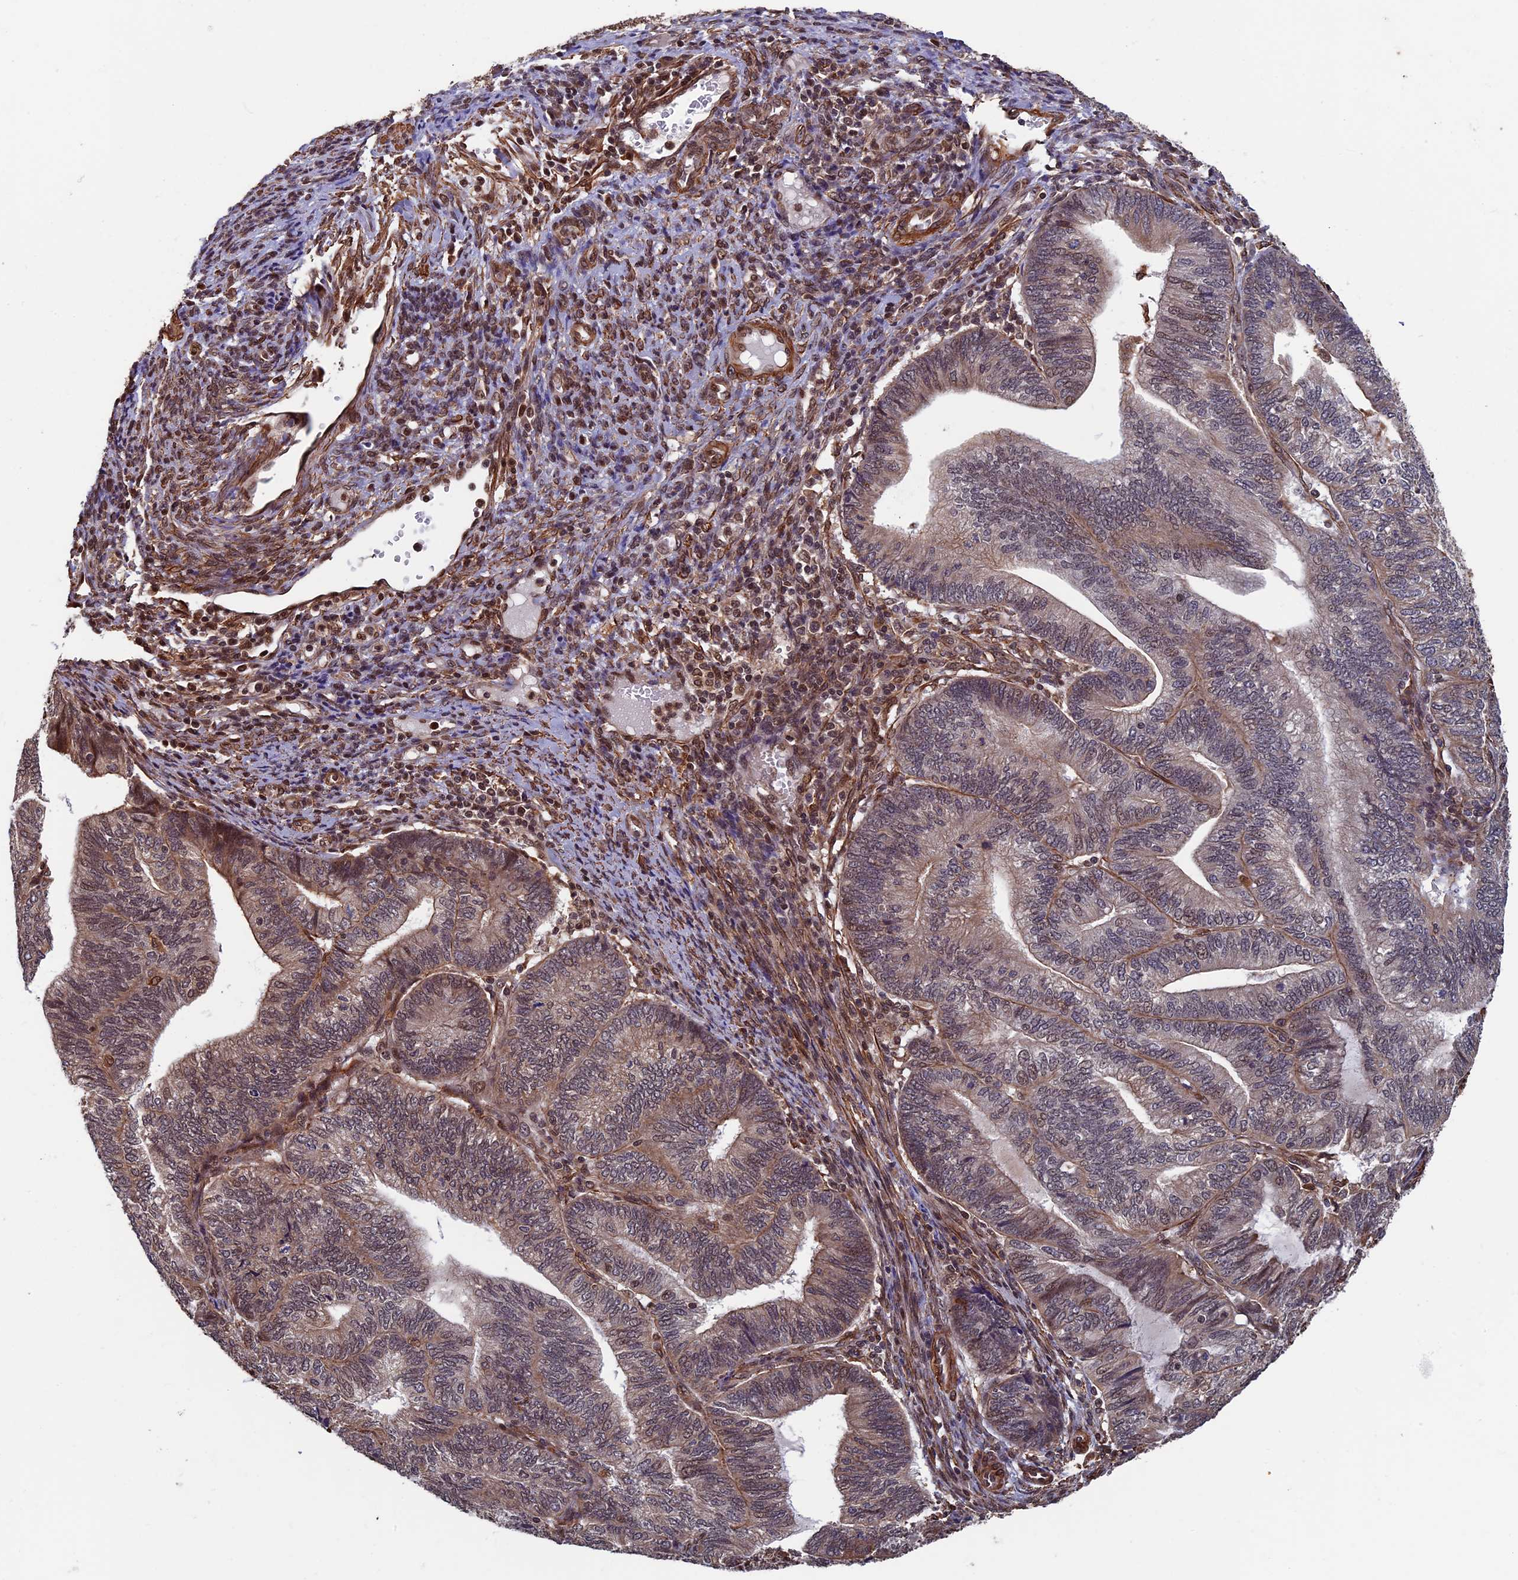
{"staining": {"intensity": "moderate", "quantity": "<25%", "location": "cytoplasmic/membranous,nuclear"}, "tissue": "endometrial cancer", "cell_type": "Tumor cells", "image_type": "cancer", "snomed": [{"axis": "morphology", "description": "Adenocarcinoma, NOS"}, {"axis": "topography", "description": "Uterus"}, {"axis": "topography", "description": "Endometrium"}], "caption": "The micrograph exhibits staining of endometrial cancer (adenocarcinoma), revealing moderate cytoplasmic/membranous and nuclear protein positivity (brown color) within tumor cells.", "gene": "CTDP1", "patient": {"sex": "female", "age": 70}}